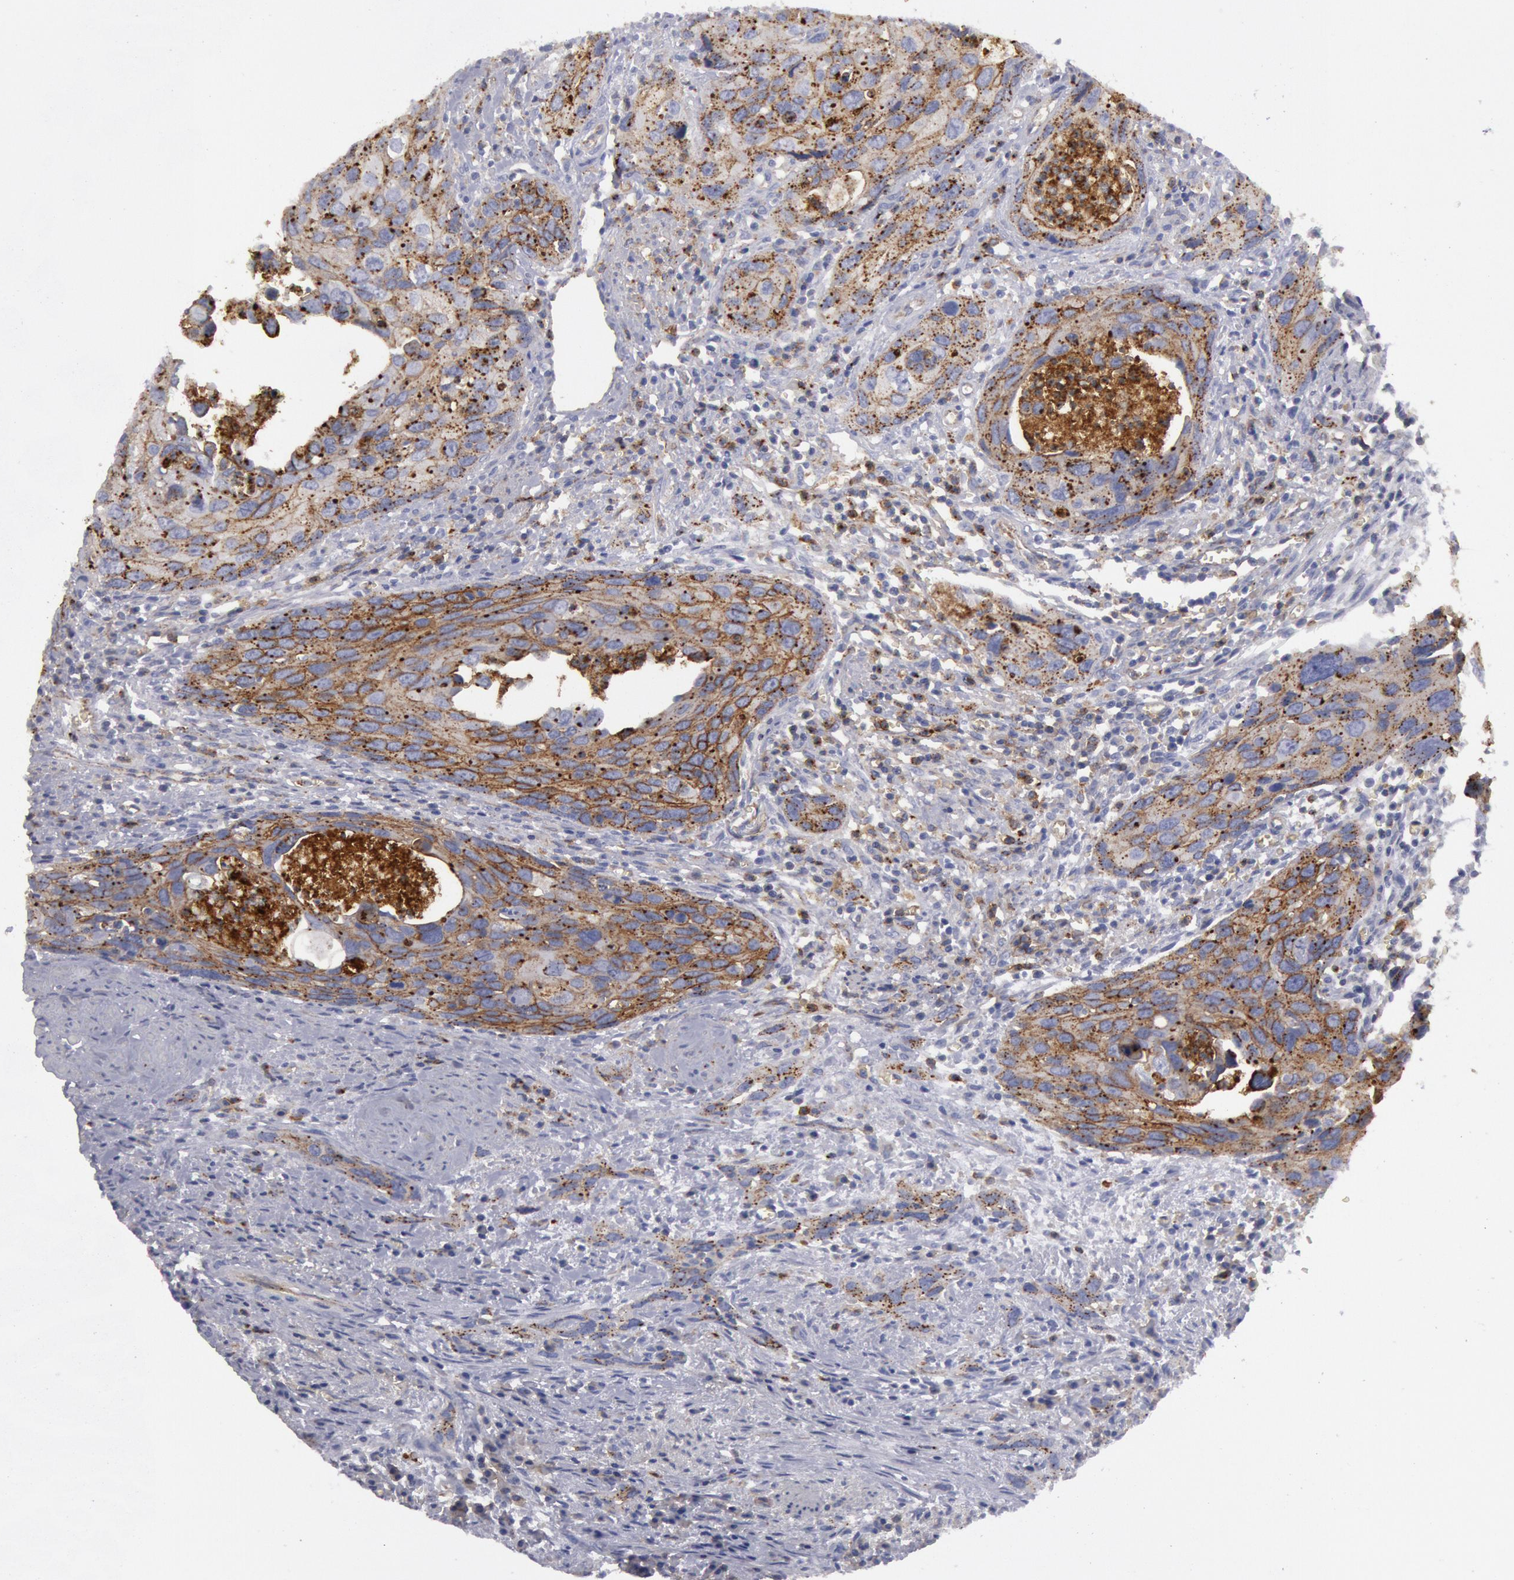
{"staining": {"intensity": "moderate", "quantity": "25%-75%", "location": "cytoplasmic/membranous"}, "tissue": "urothelial cancer", "cell_type": "Tumor cells", "image_type": "cancer", "snomed": [{"axis": "morphology", "description": "Urothelial carcinoma, High grade"}, {"axis": "topography", "description": "Urinary bladder"}], "caption": "Protein analysis of urothelial carcinoma (high-grade) tissue exhibits moderate cytoplasmic/membranous staining in about 25%-75% of tumor cells. (IHC, brightfield microscopy, high magnification).", "gene": "FLOT1", "patient": {"sex": "male", "age": 71}}